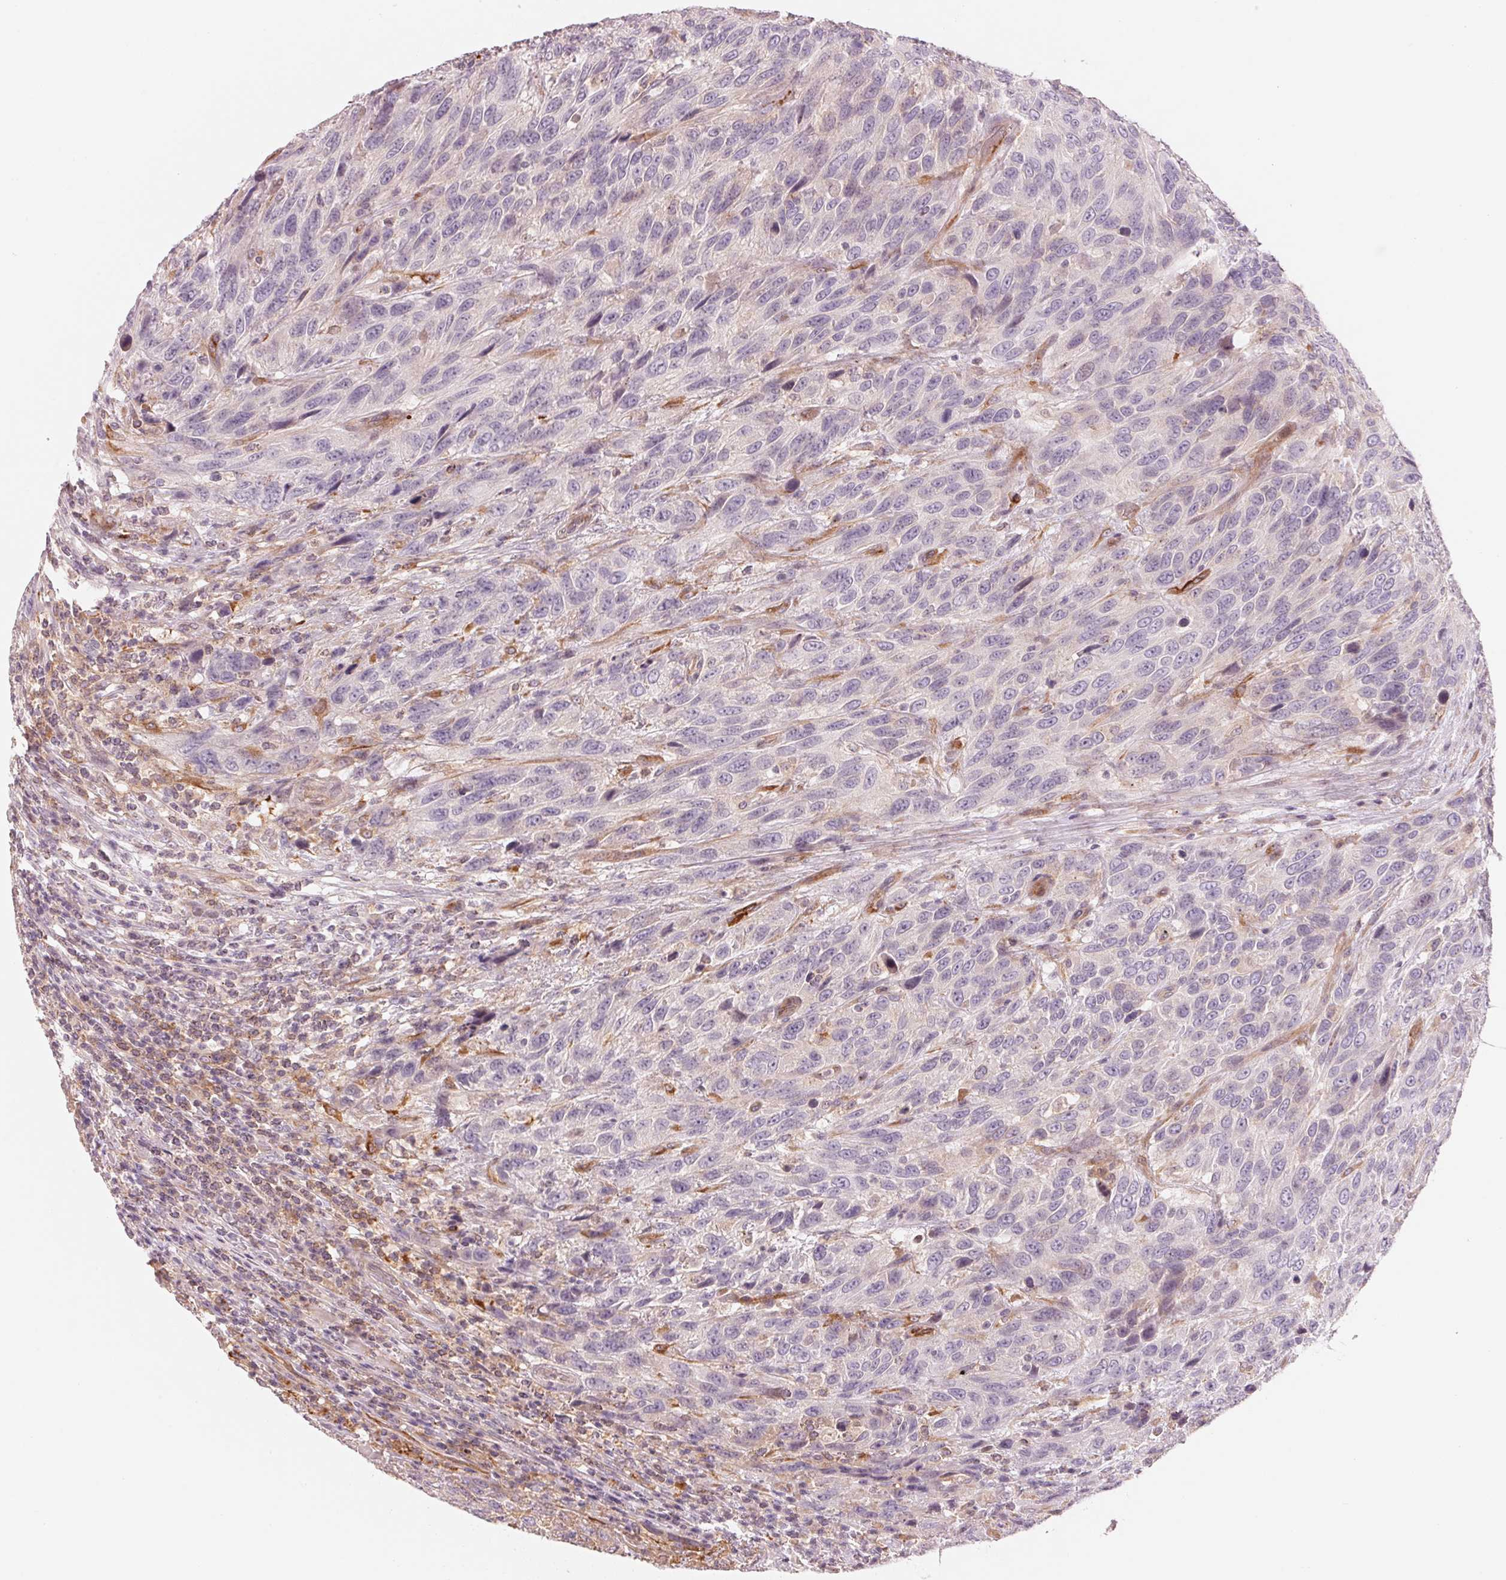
{"staining": {"intensity": "negative", "quantity": "none", "location": "none"}, "tissue": "urothelial cancer", "cell_type": "Tumor cells", "image_type": "cancer", "snomed": [{"axis": "morphology", "description": "Urothelial carcinoma, High grade"}, {"axis": "topography", "description": "Urinary bladder"}], "caption": "High power microscopy image of an immunohistochemistry image of urothelial cancer, revealing no significant expression in tumor cells.", "gene": "SLC17A4", "patient": {"sex": "female", "age": 70}}